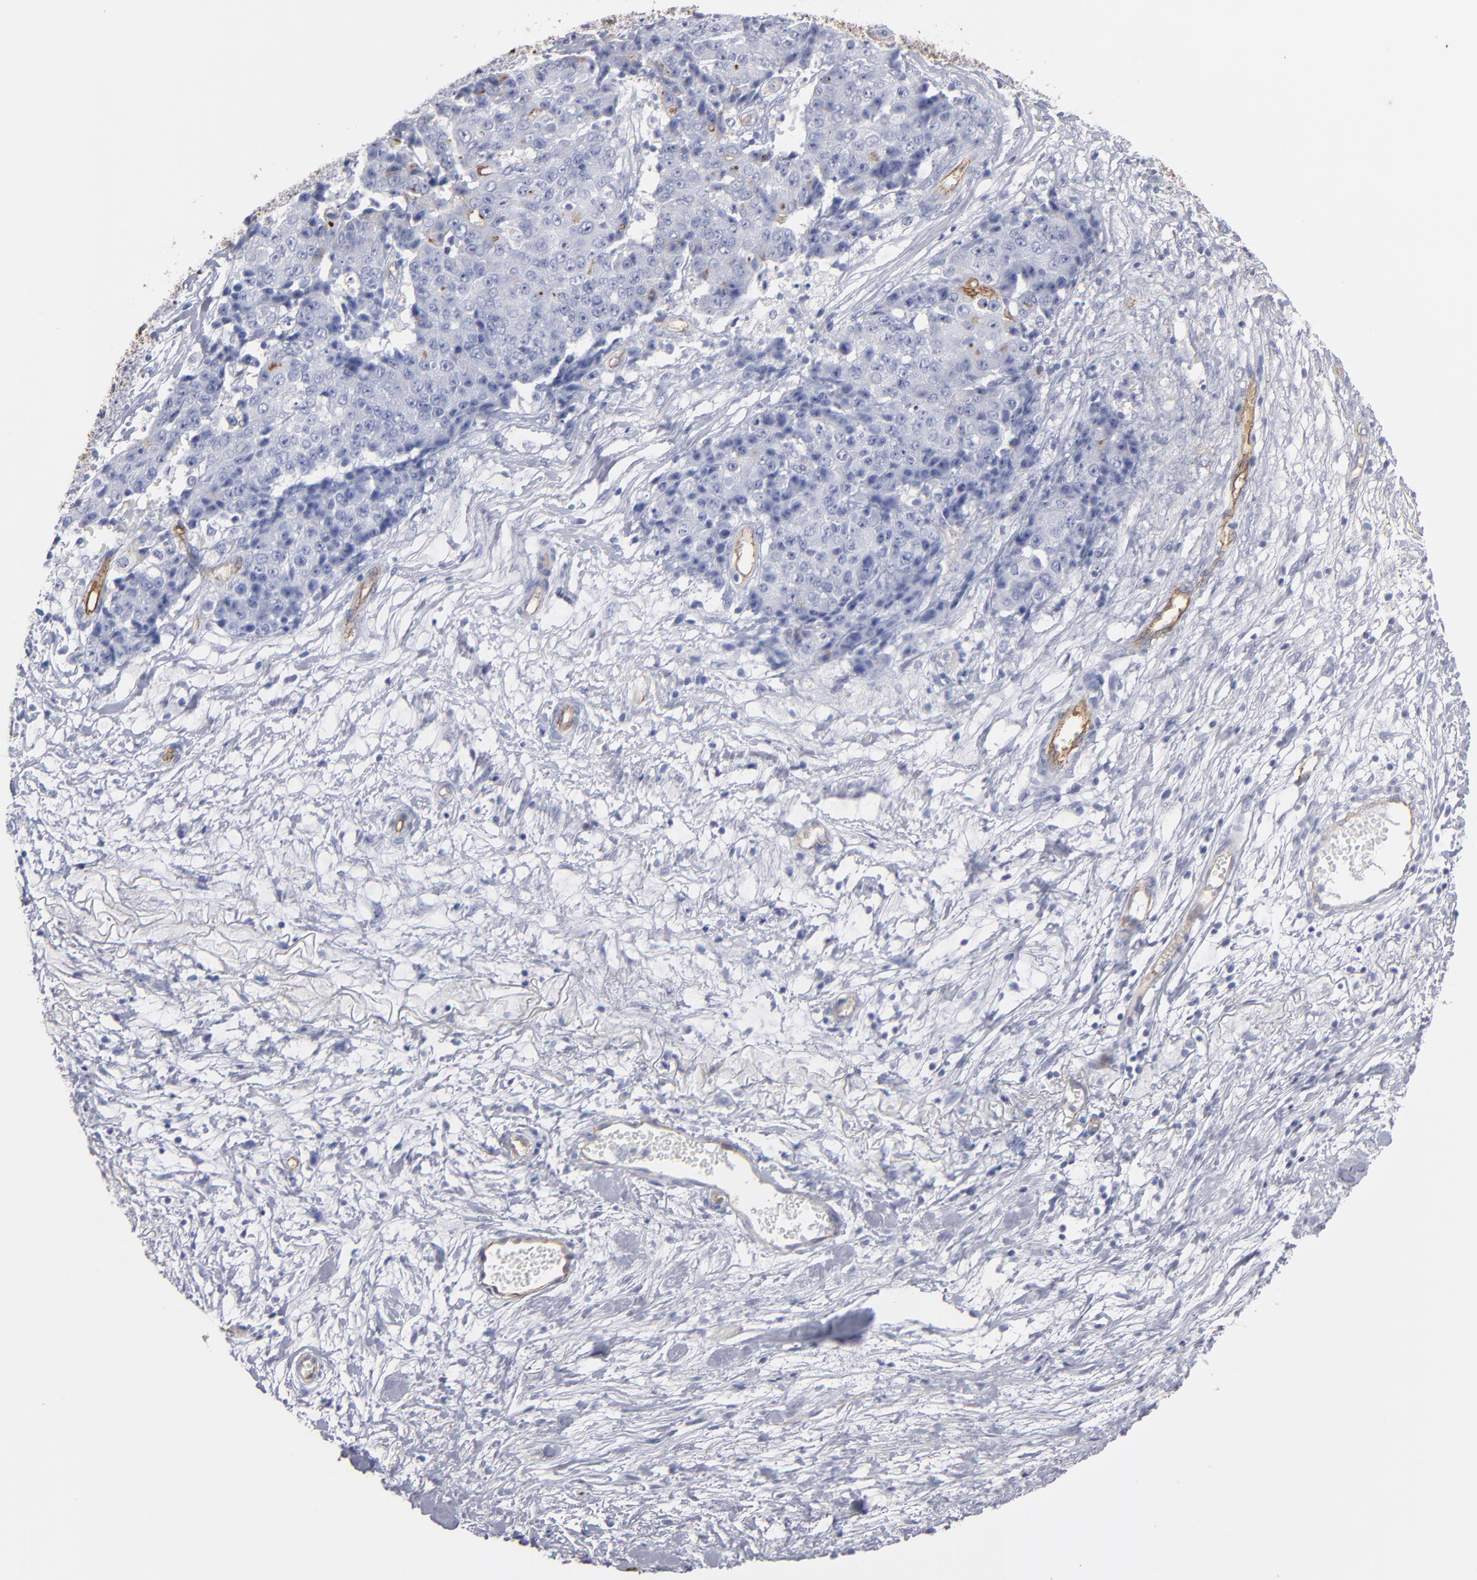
{"staining": {"intensity": "negative", "quantity": "none", "location": "none"}, "tissue": "ovarian cancer", "cell_type": "Tumor cells", "image_type": "cancer", "snomed": [{"axis": "morphology", "description": "Carcinoma, endometroid"}, {"axis": "topography", "description": "Ovary"}], "caption": "Immunohistochemistry photomicrograph of neoplastic tissue: human endometroid carcinoma (ovarian) stained with DAB (3,3'-diaminobenzidine) shows no significant protein staining in tumor cells.", "gene": "TM4SF1", "patient": {"sex": "female", "age": 42}}